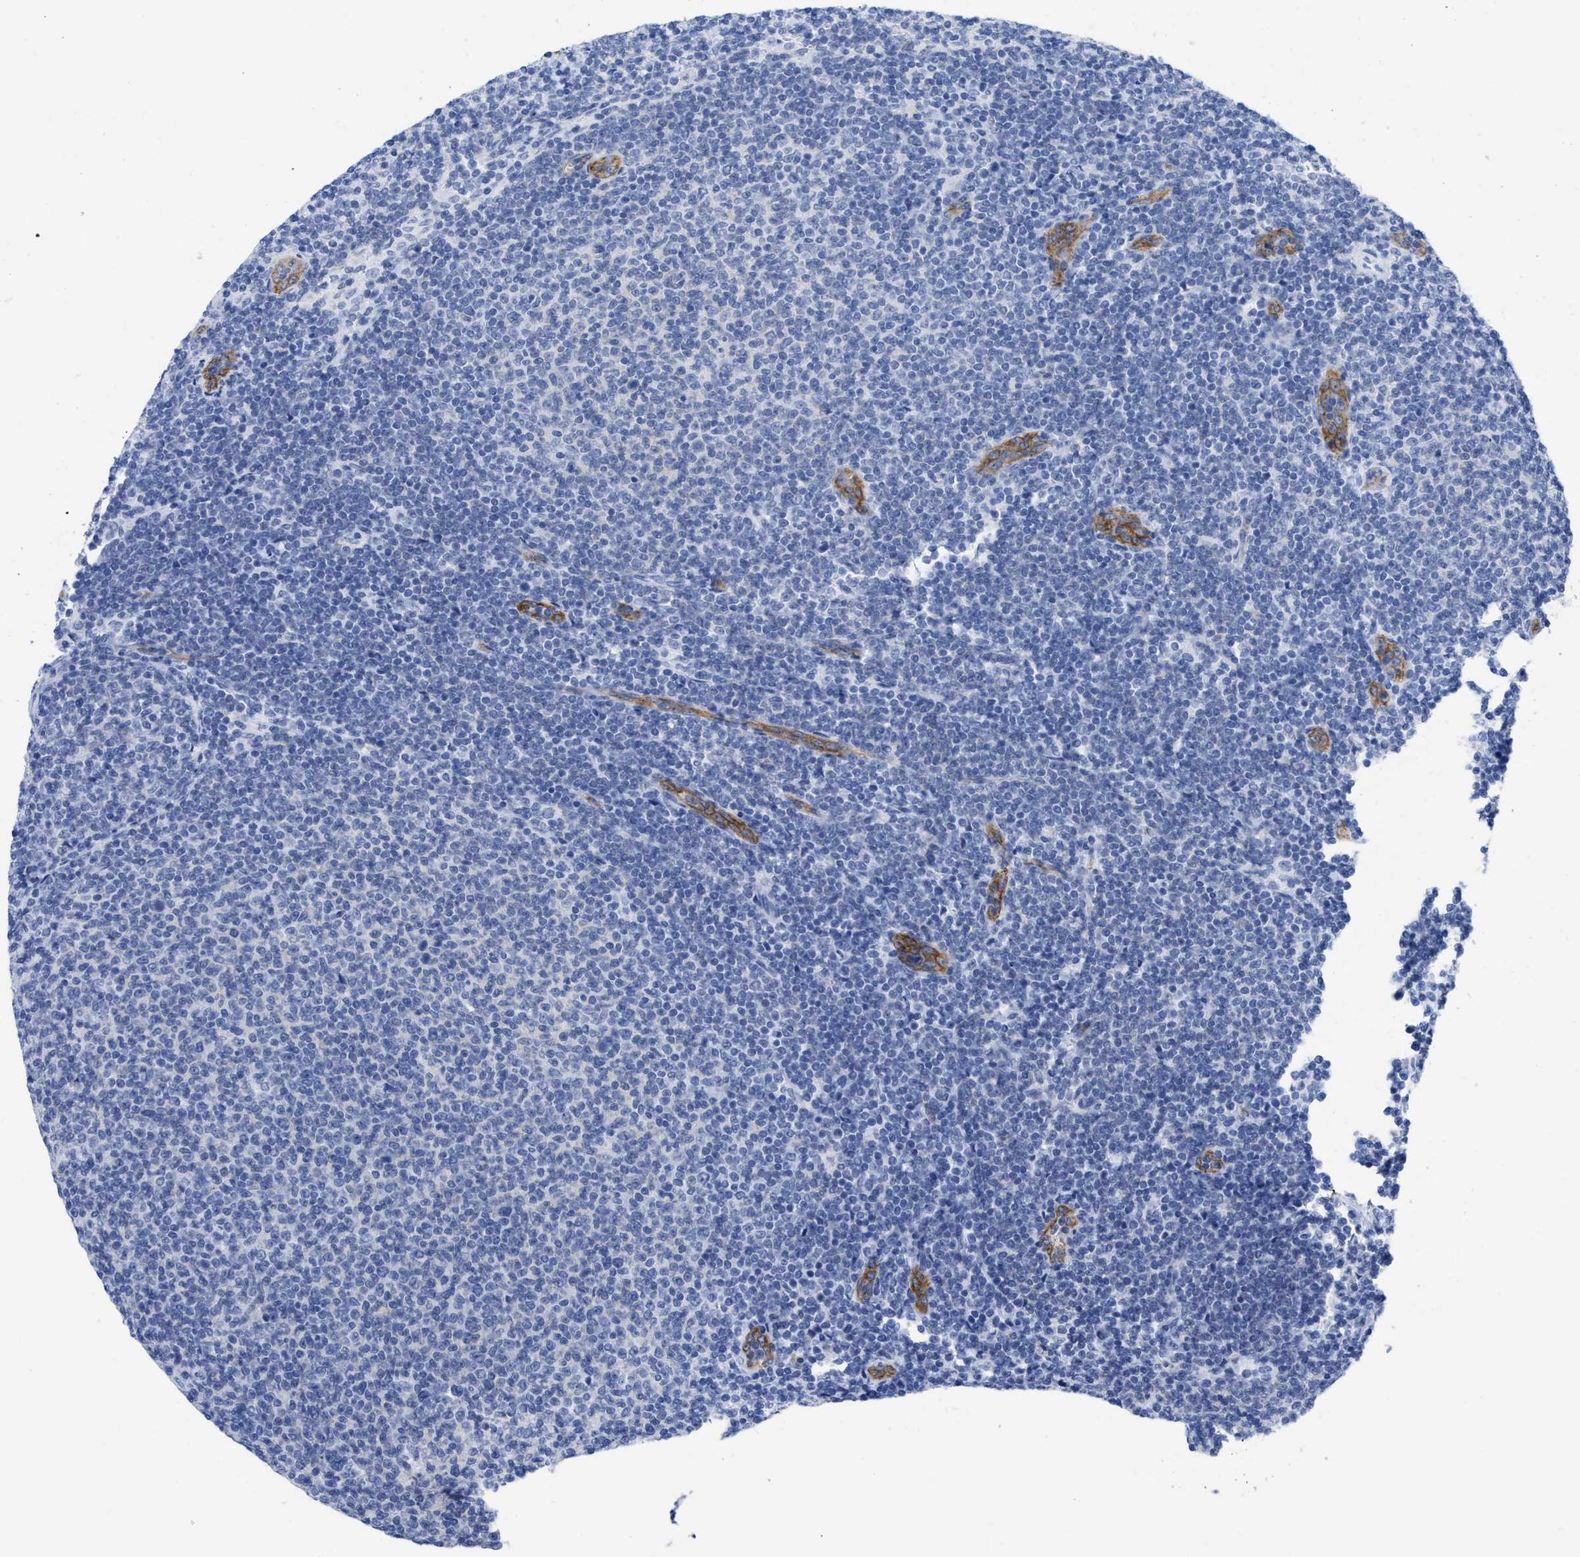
{"staining": {"intensity": "negative", "quantity": "none", "location": "none"}, "tissue": "lymphoma", "cell_type": "Tumor cells", "image_type": "cancer", "snomed": [{"axis": "morphology", "description": "Malignant lymphoma, non-Hodgkin's type, Low grade"}, {"axis": "topography", "description": "Lymph node"}], "caption": "An image of human malignant lymphoma, non-Hodgkin's type (low-grade) is negative for staining in tumor cells.", "gene": "ACKR1", "patient": {"sex": "male", "age": 66}}